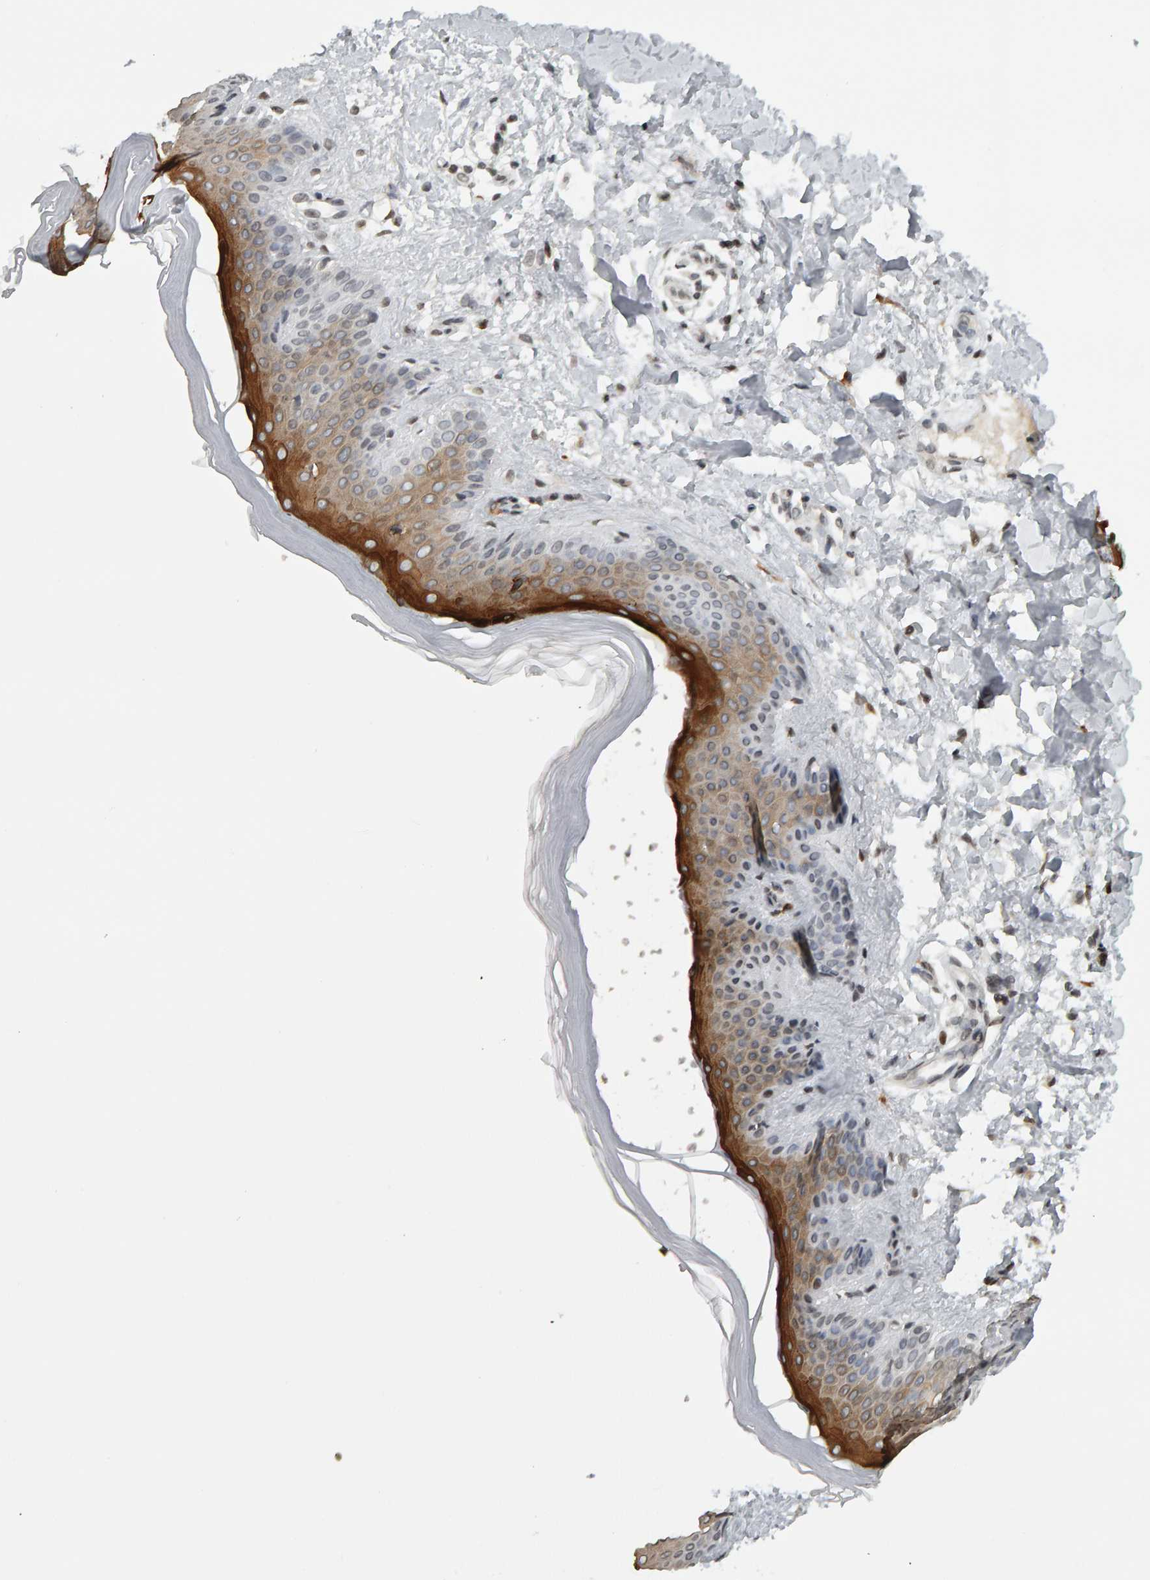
{"staining": {"intensity": "moderate", "quantity": "25%-75%", "location": "cytoplasmic/membranous"}, "tissue": "skin", "cell_type": "Fibroblasts", "image_type": "normal", "snomed": [{"axis": "morphology", "description": "Normal tissue, NOS"}, {"axis": "morphology", "description": "Malignant melanoma, Metastatic site"}, {"axis": "topography", "description": "Skin"}], "caption": "Moderate cytoplasmic/membranous expression for a protein is identified in about 25%-75% of fibroblasts of unremarkable skin using IHC.", "gene": "TRAM1", "patient": {"sex": "male", "age": 41}}